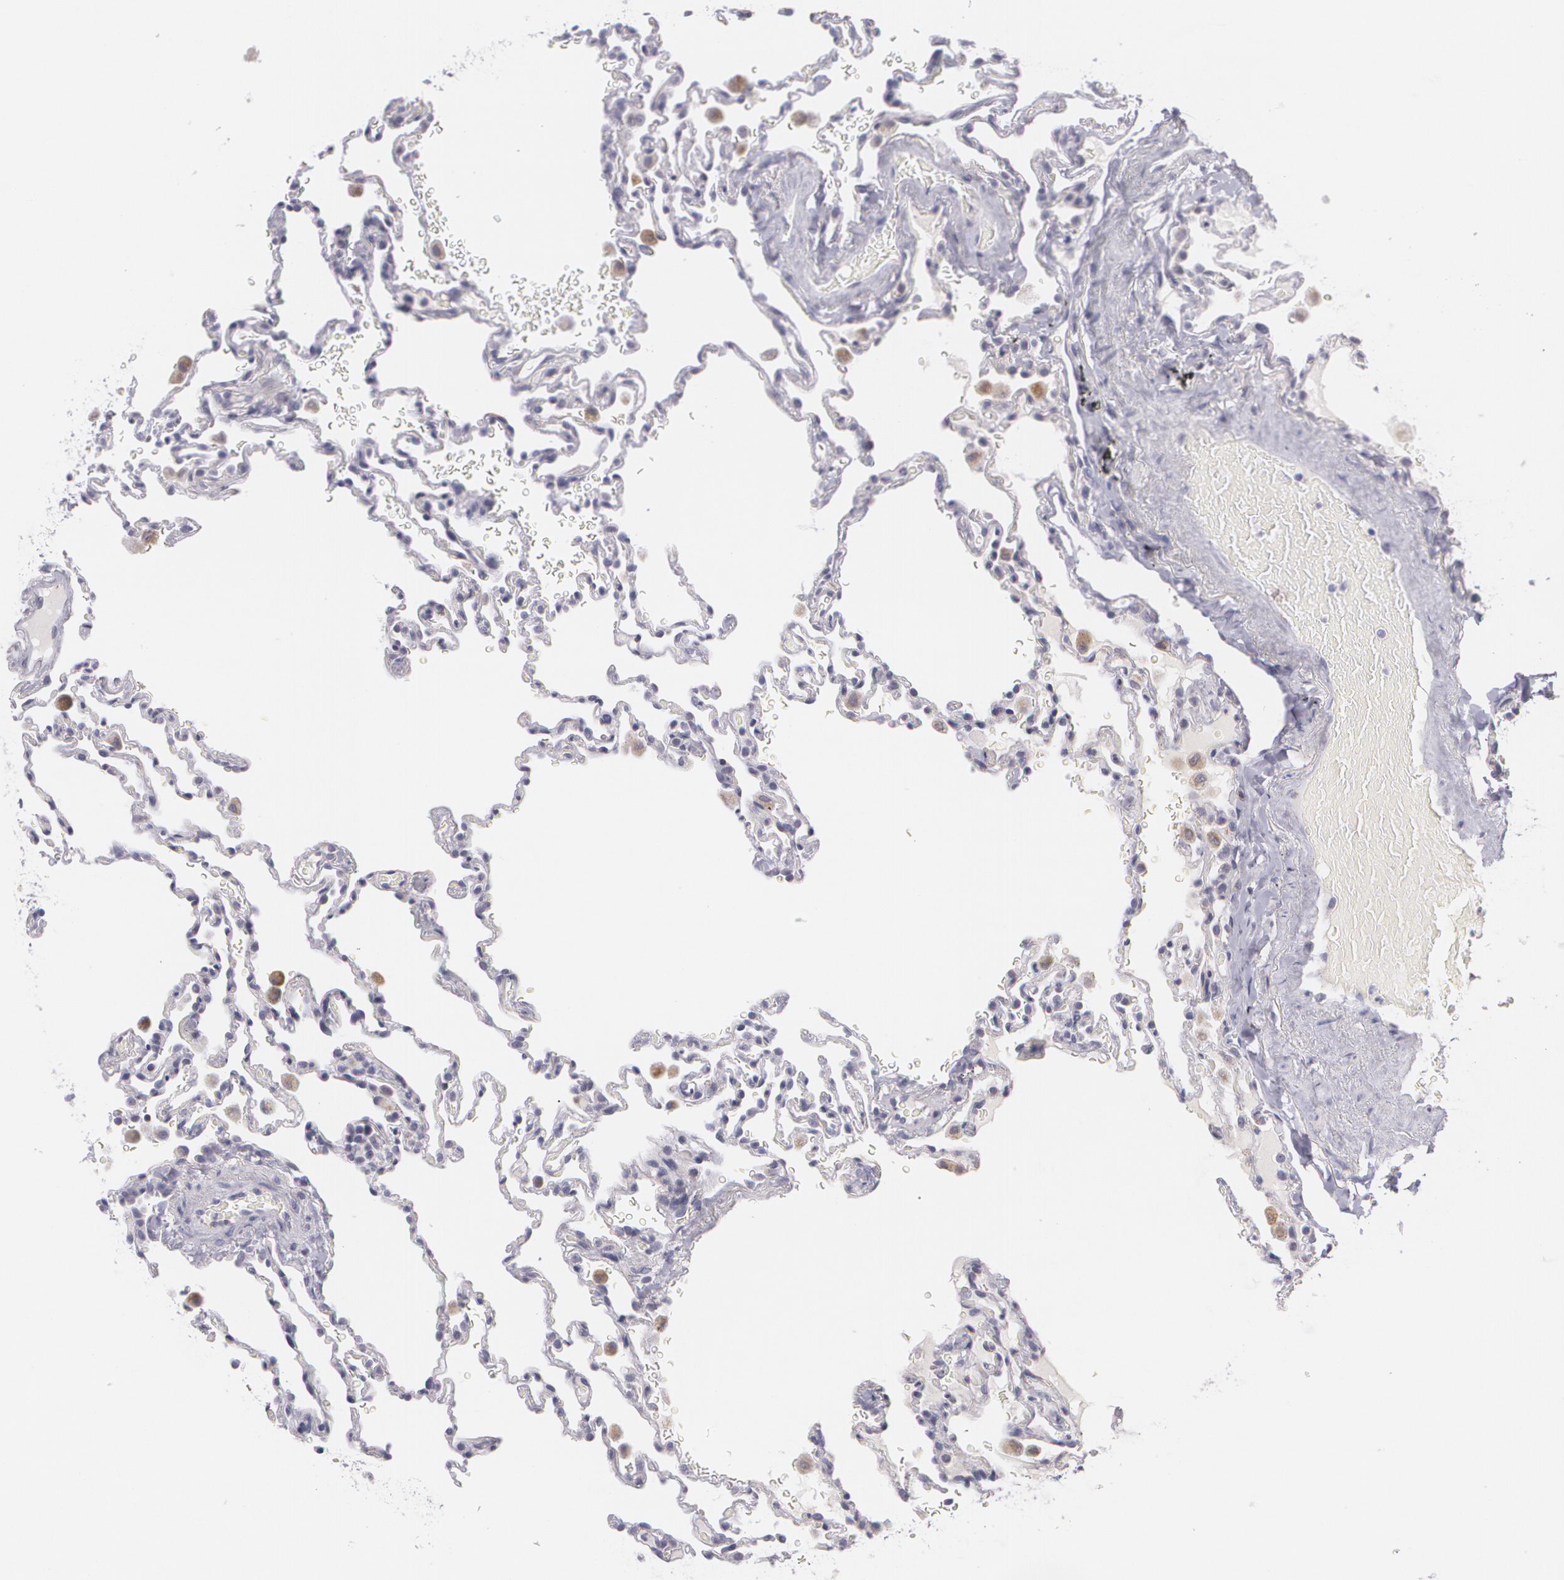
{"staining": {"intensity": "negative", "quantity": "none", "location": "none"}, "tissue": "lung", "cell_type": "Alveolar cells", "image_type": "normal", "snomed": [{"axis": "morphology", "description": "Normal tissue, NOS"}, {"axis": "topography", "description": "Lung"}], "caption": "Alveolar cells show no significant staining in benign lung.", "gene": "CILK1", "patient": {"sex": "male", "age": 59}}